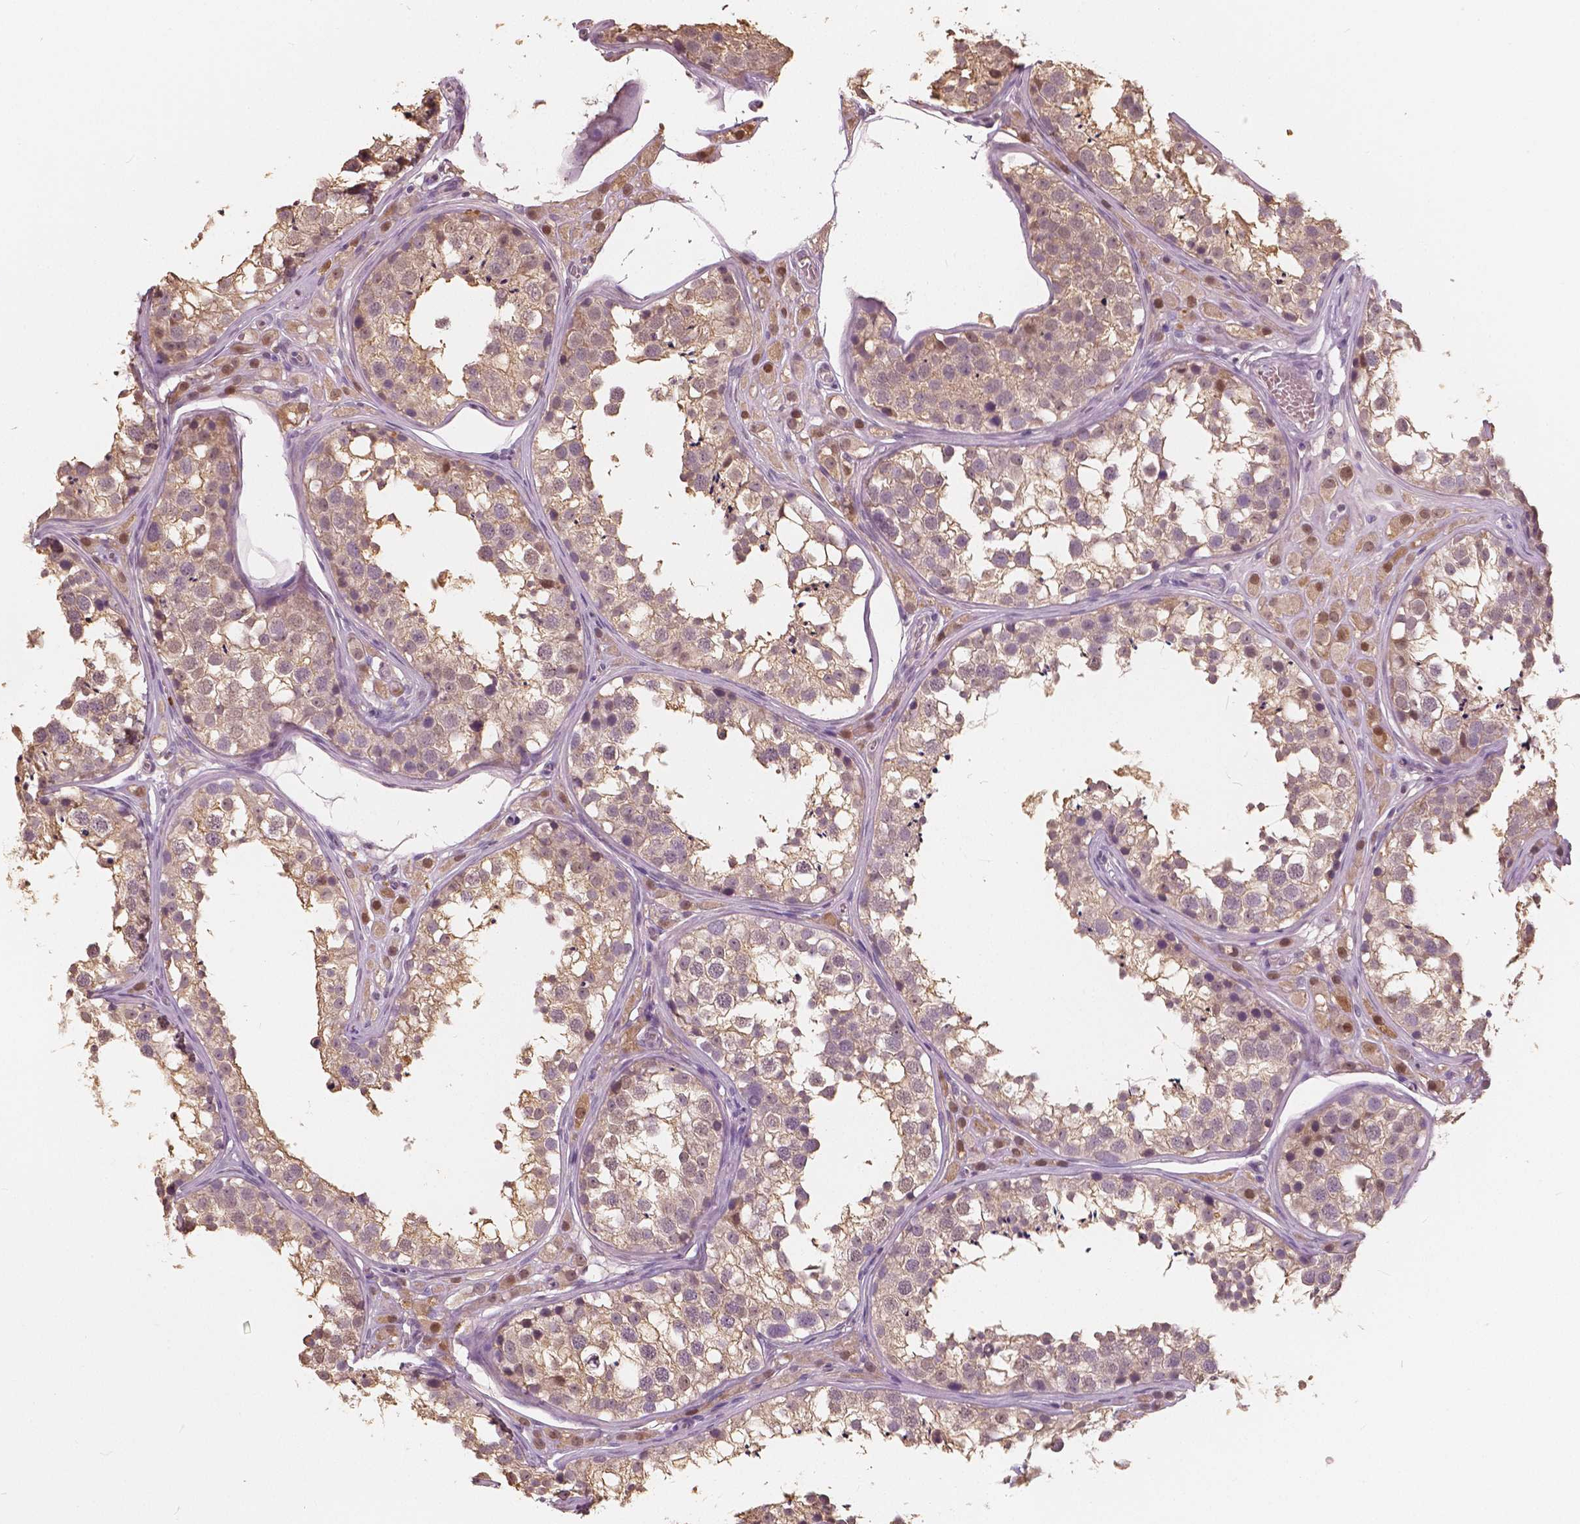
{"staining": {"intensity": "weak", "quantity": ">75%", "location": "cytoplasmic/membranous"}, "tissue": "testis", "cell_type": "Cells in seminiferous ducts", "image_type": "normal", "snomed": [{"axis": "morphology", "description": "Normal tissue, NOS"}, {"axis": "topography", "description": "Testis"}], "caption": "This is an image of immunohistochemistry staining of normal testis, which shows weak expression in the cytoplasmic/membranous of cells in seminiferous ducts.", "gene": "SAT2", "patient": {"sex": "male", "age": 13}}